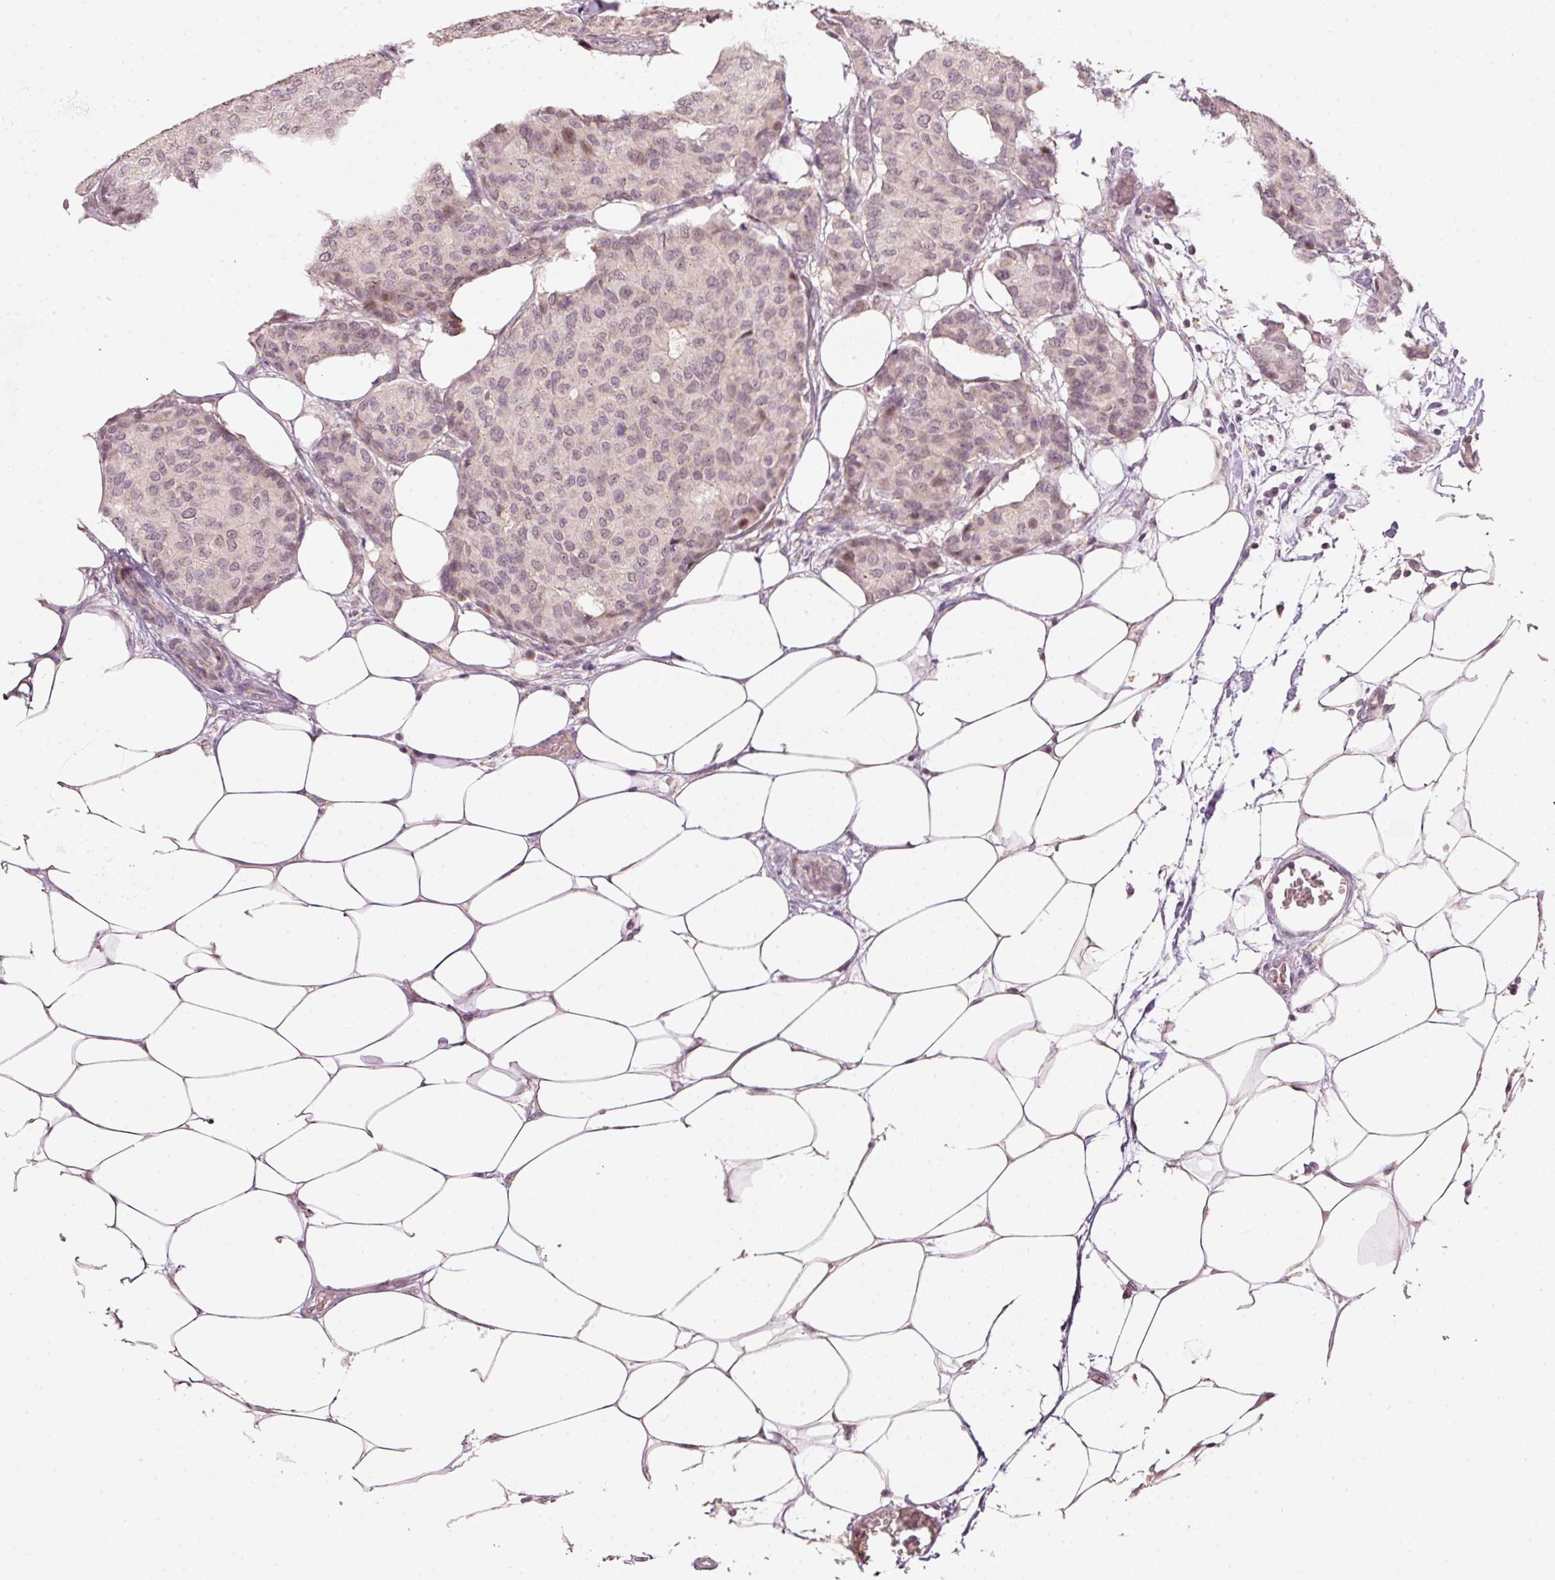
{"staining": {"intensity": "negative", "quantity": "none", "location": "none"}, "tissue": "breast cancer", "cell_type": "Tumor cells", "image_type": "cancer", "snomed": [{"axis": "morphology", "description": "Duct carcinoma"}, {"axis": "topography", "description": "Breast"}], "caption": "High power microscopy histopathology image of an IHC image of breast cancer (intraductal carcinoma), revealing no significant expression in tumor cells.", "gene": "TOB2", "patient": {"sex": "female", "age": 75}}